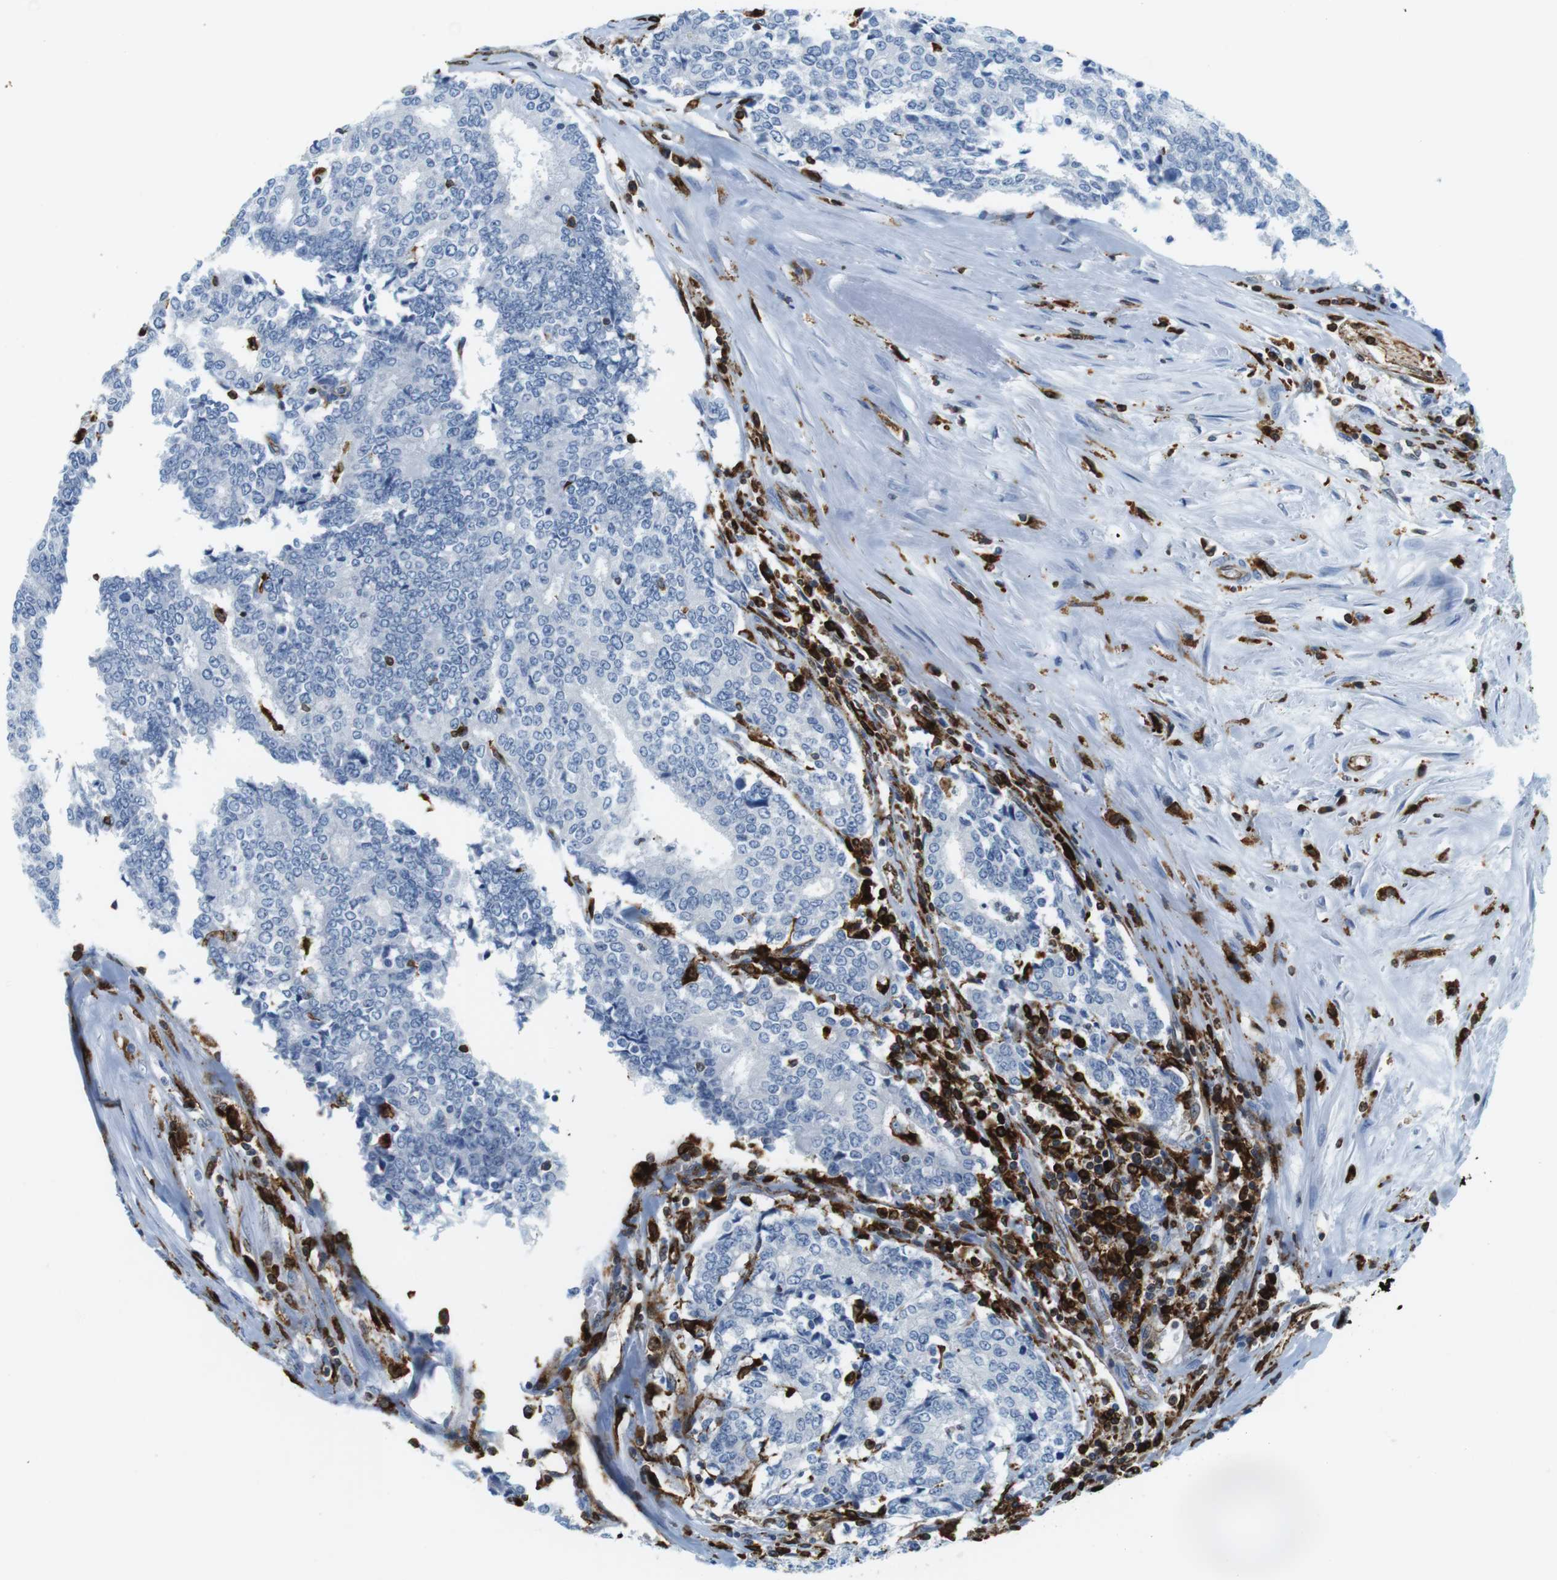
{"staining": {"intensity": "negative", "quantity": "none", "location": "none"}, "tissue": "prostate cancer", "cell_type": "Tumor cells", "image_type": "cancer", "snomed": [{"axis": "morphology", "description": "Normal tissue, NOS"}, {"axis": "morphology", "description": "Adenocarcinoma, High grade"}, {"axis": "topography", "description": "Prostate"}, {"axis": "topography", "description": "Seminal veicle"}], "caption": "DAB immunohistochemical staining of human high-grade adenocarcinoma (prostate) demonstrates no significant staining in tumor cells.", "gene": "CIITA", "patient": {"sex": "male", "age": 55}}